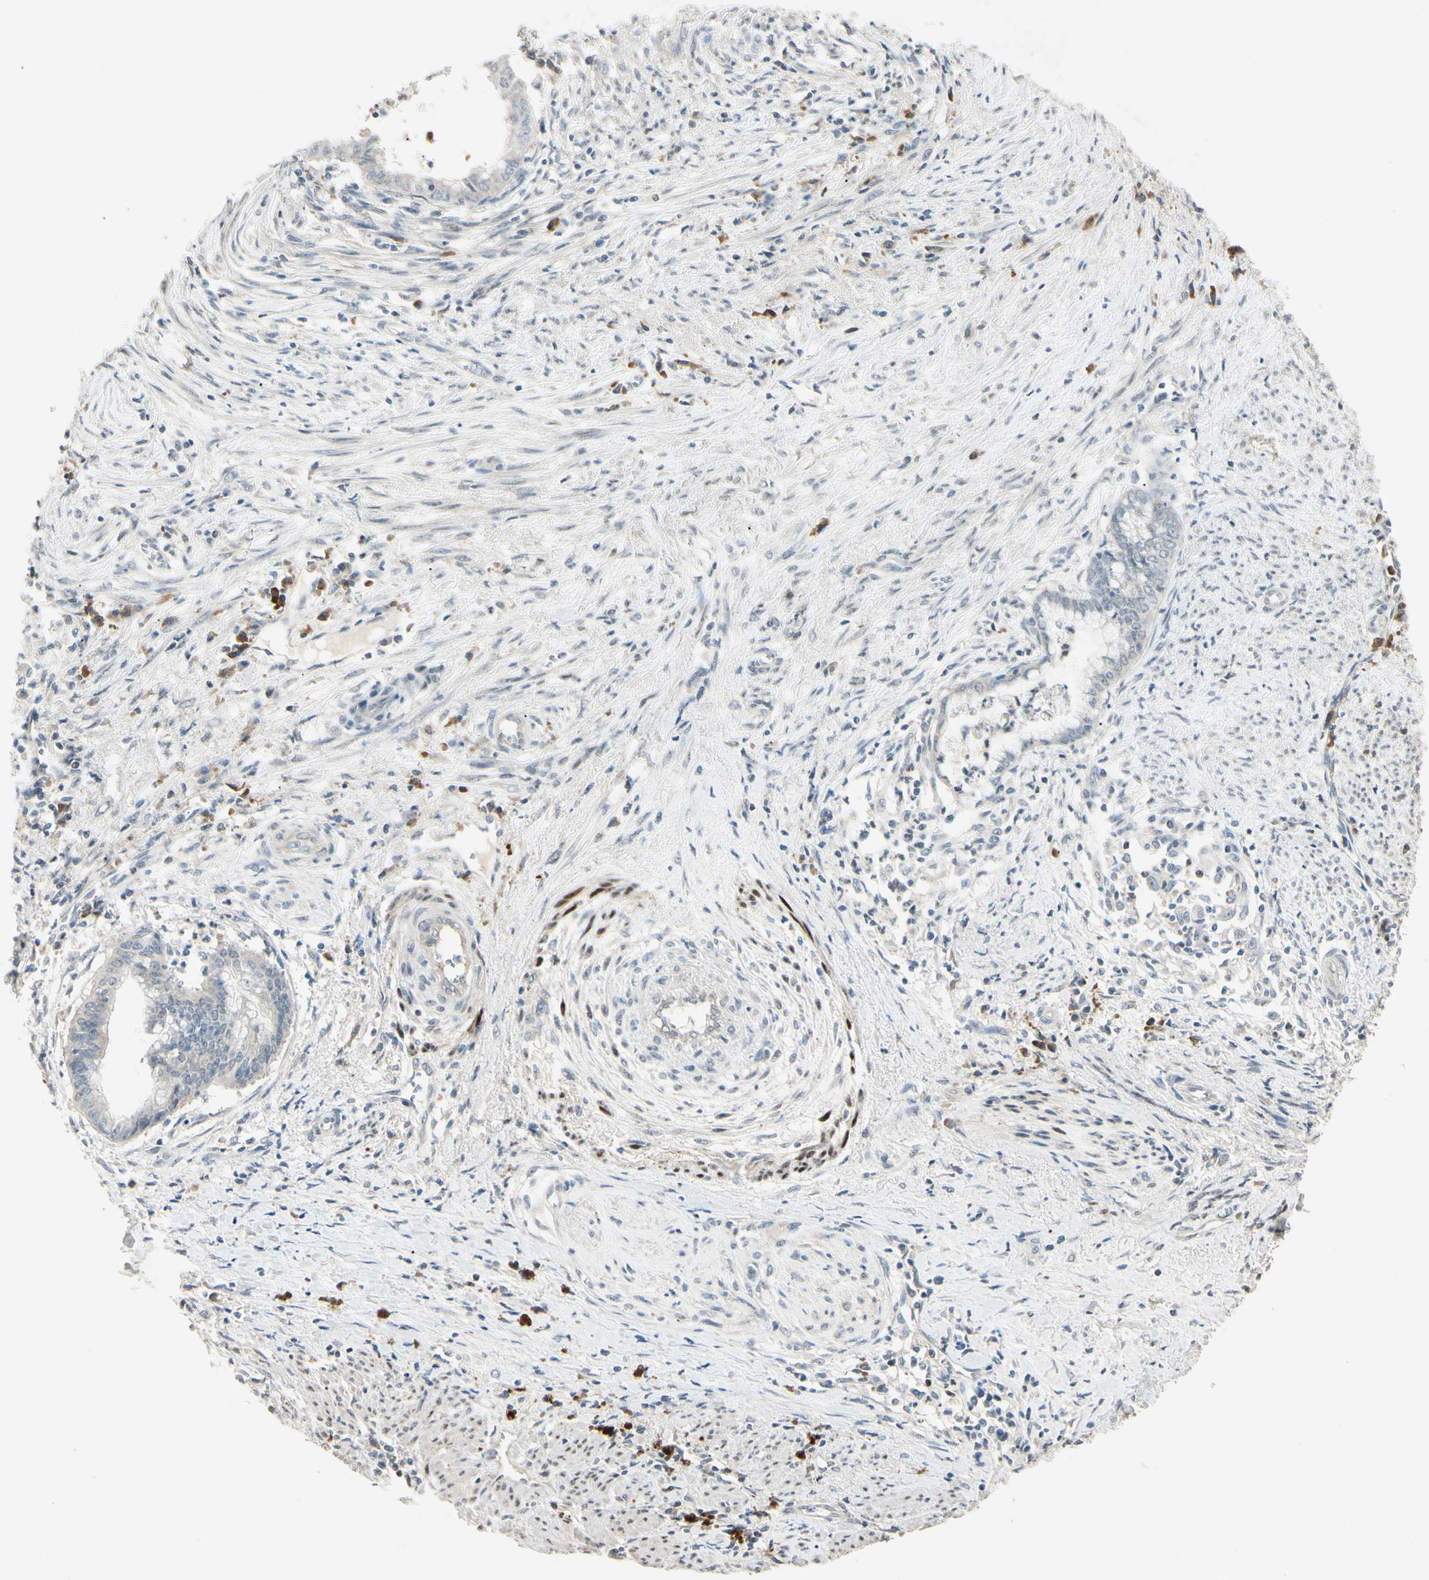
{"staining": {"intensity": "negative", "quantity": "none", "location": "none"}, "tissue": "endometrial cancer", "cell_type": "Tumor cells", "image_type": "cancer", "snomed": [{"axis": "morphology", "description": "Necrosis, NOS"}, {"axis": "morphology", "description": "Adenocarcinoma, NOS"}, {"axis": "topography", "description": "Endometrium"}], "caption": "Tumor cells show no significant staining in endometrial cancer.", "gene": "HSPA1B", "patient": {"sex": "female", "age": 79}}